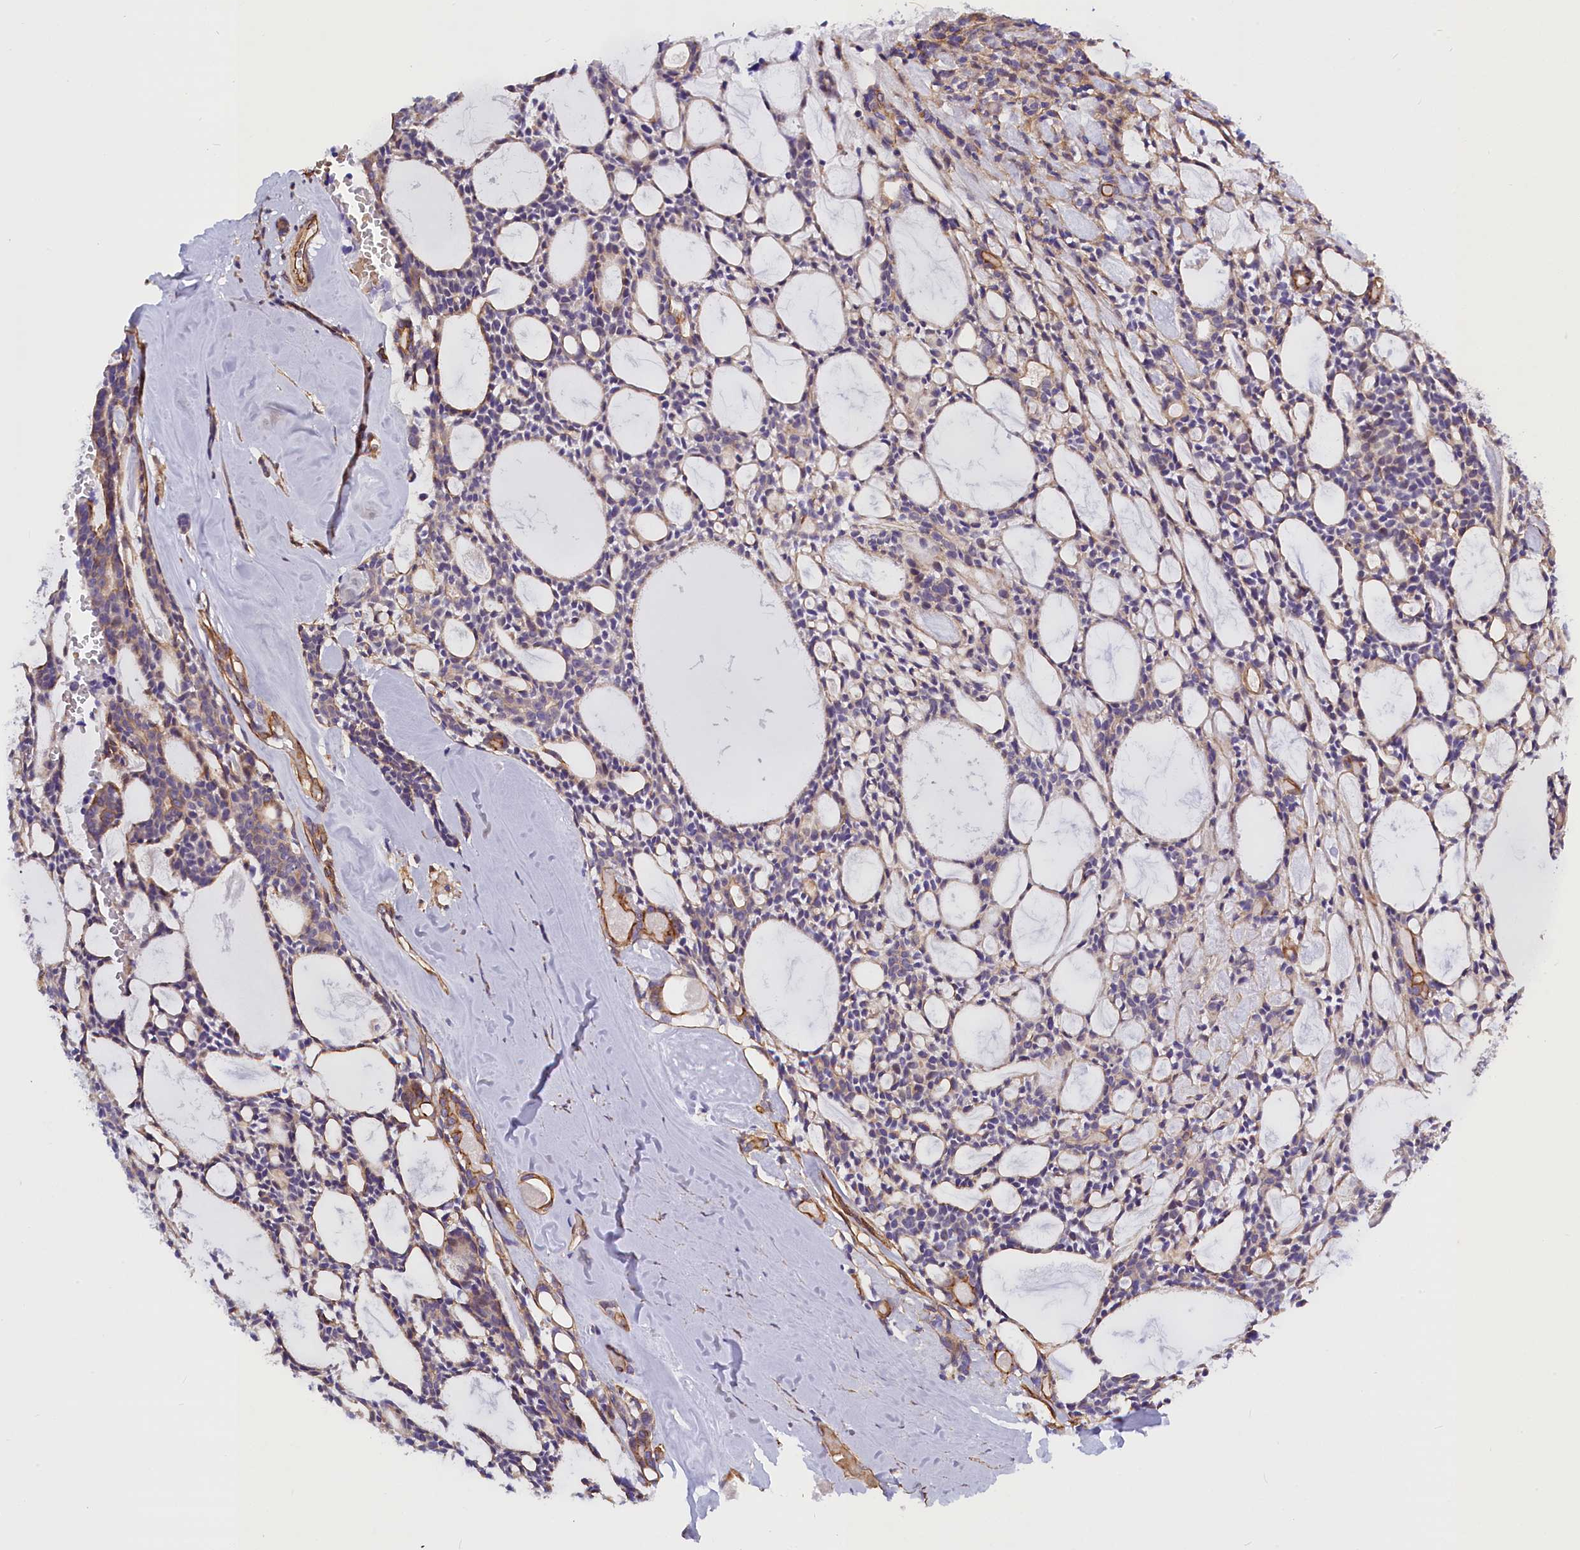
{"staining": {"intensity": "negative", "quantity": "none", "location": "none"}, "tissue": "head and neck cancer", "cell_type": "Tumor cells", "image_type": "cancer", "snomed": [{"axis": "morphology", "description": "Adenocarcinoma, NOS"}, {"axis": "topography", "description": "Salivary gland"}, {"axis": "topography", "description": "Head-Neck"}], "caption": "IHC of human adenocarcinoma (head and neck) demonstrates no expression in tumor cells.", "gene": "MED20", "patient": {"sex": "male", "age": 55}}